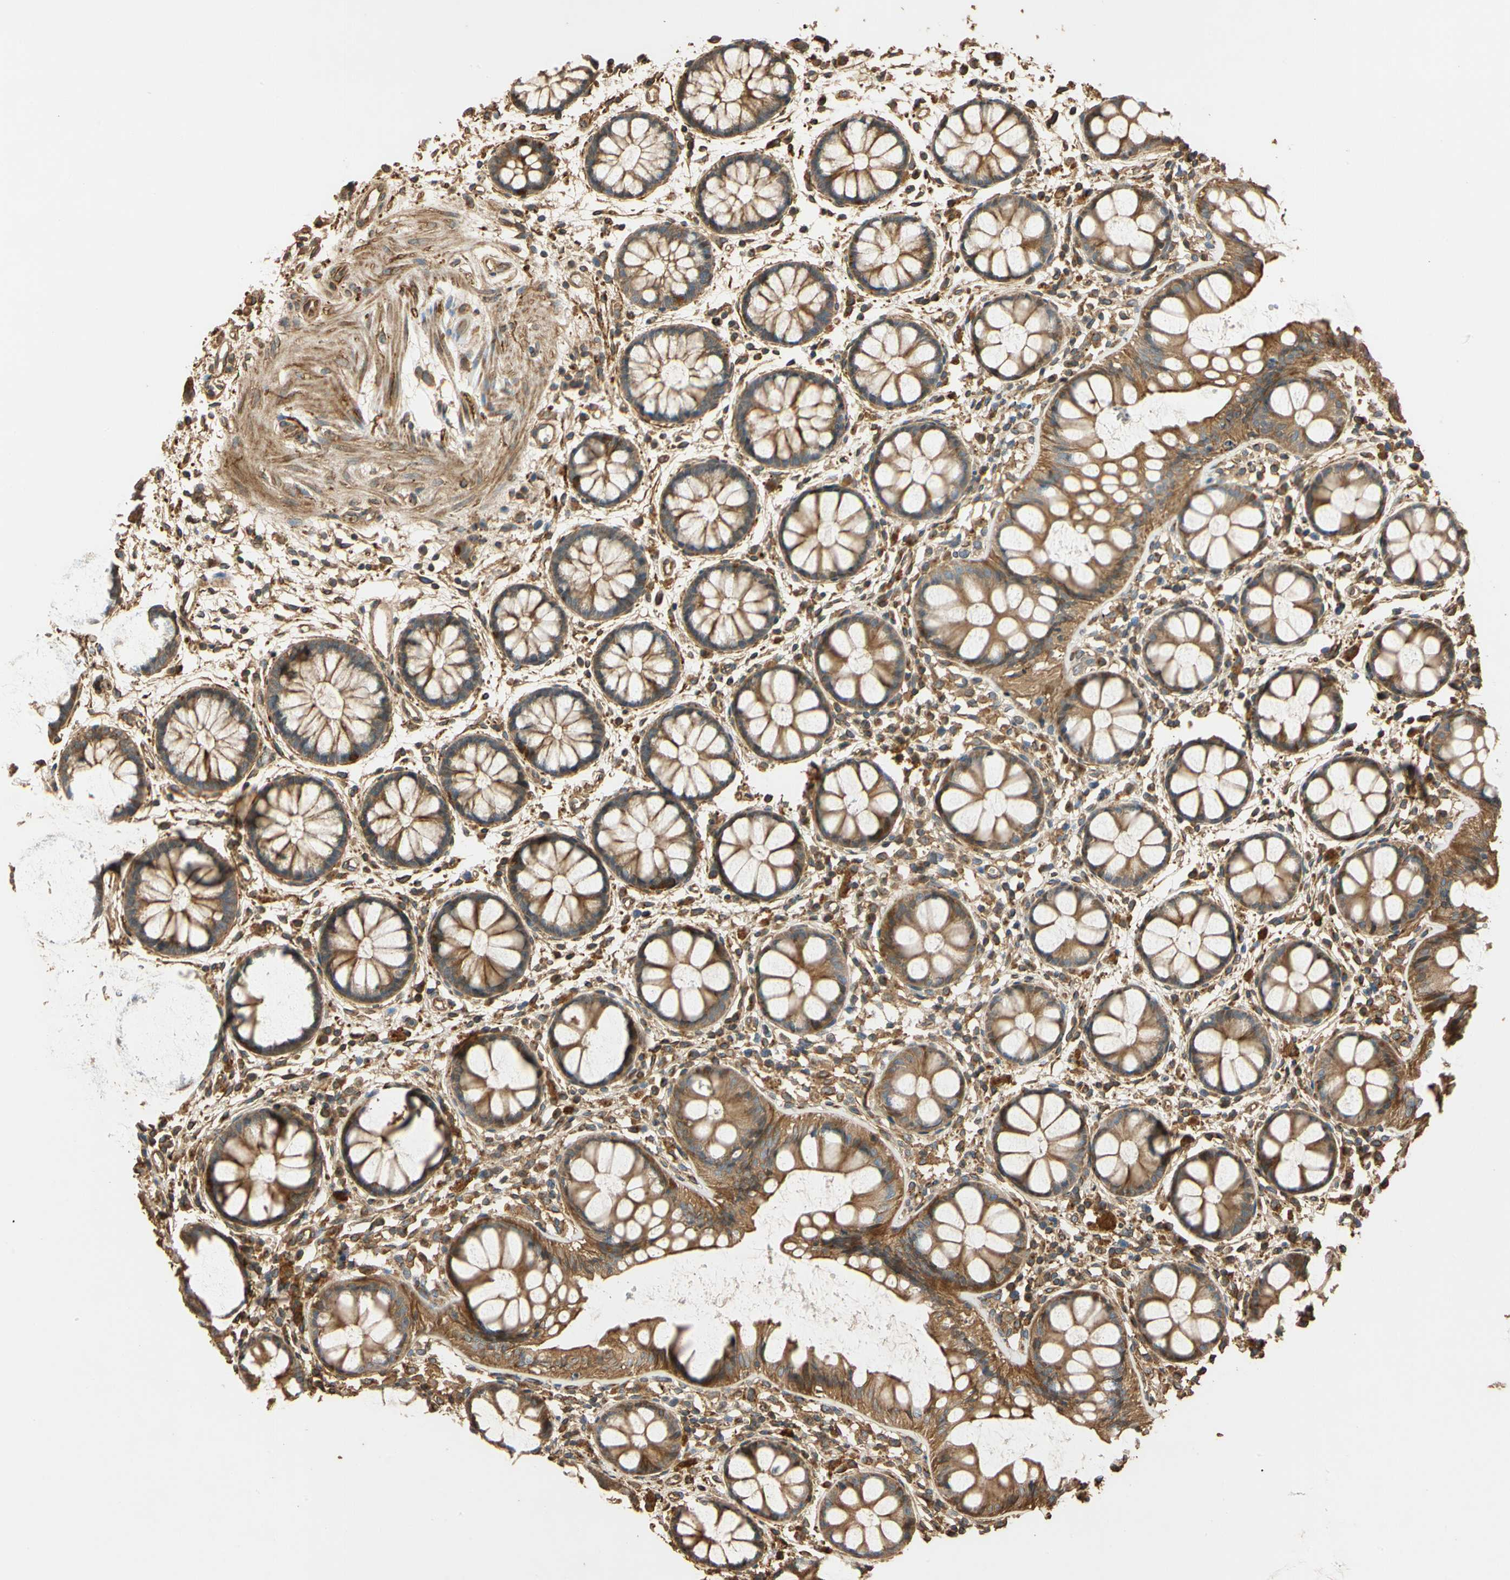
{"staining": {"intensity": "strong", "quantity": ">75%", "location": "cytoplasmic/membranous"}, "tissue": "rectum", "cell_type": "Glandular cells", "image_type": "normal", "snomed": [{"axis": "morphology", "description": "Normal tissue, NOS"}, {"axis": "topography", "description": "Rectum"}], "caption": "A photomicrograph of rectum stained for a protein reveals strong cytoplasmic/membranous brown staining in glandular cells. (IHC, brightfield microscopy, high magnification).", "gene": "MGRN1", "patient": {"sex": "female", "age": 66}}